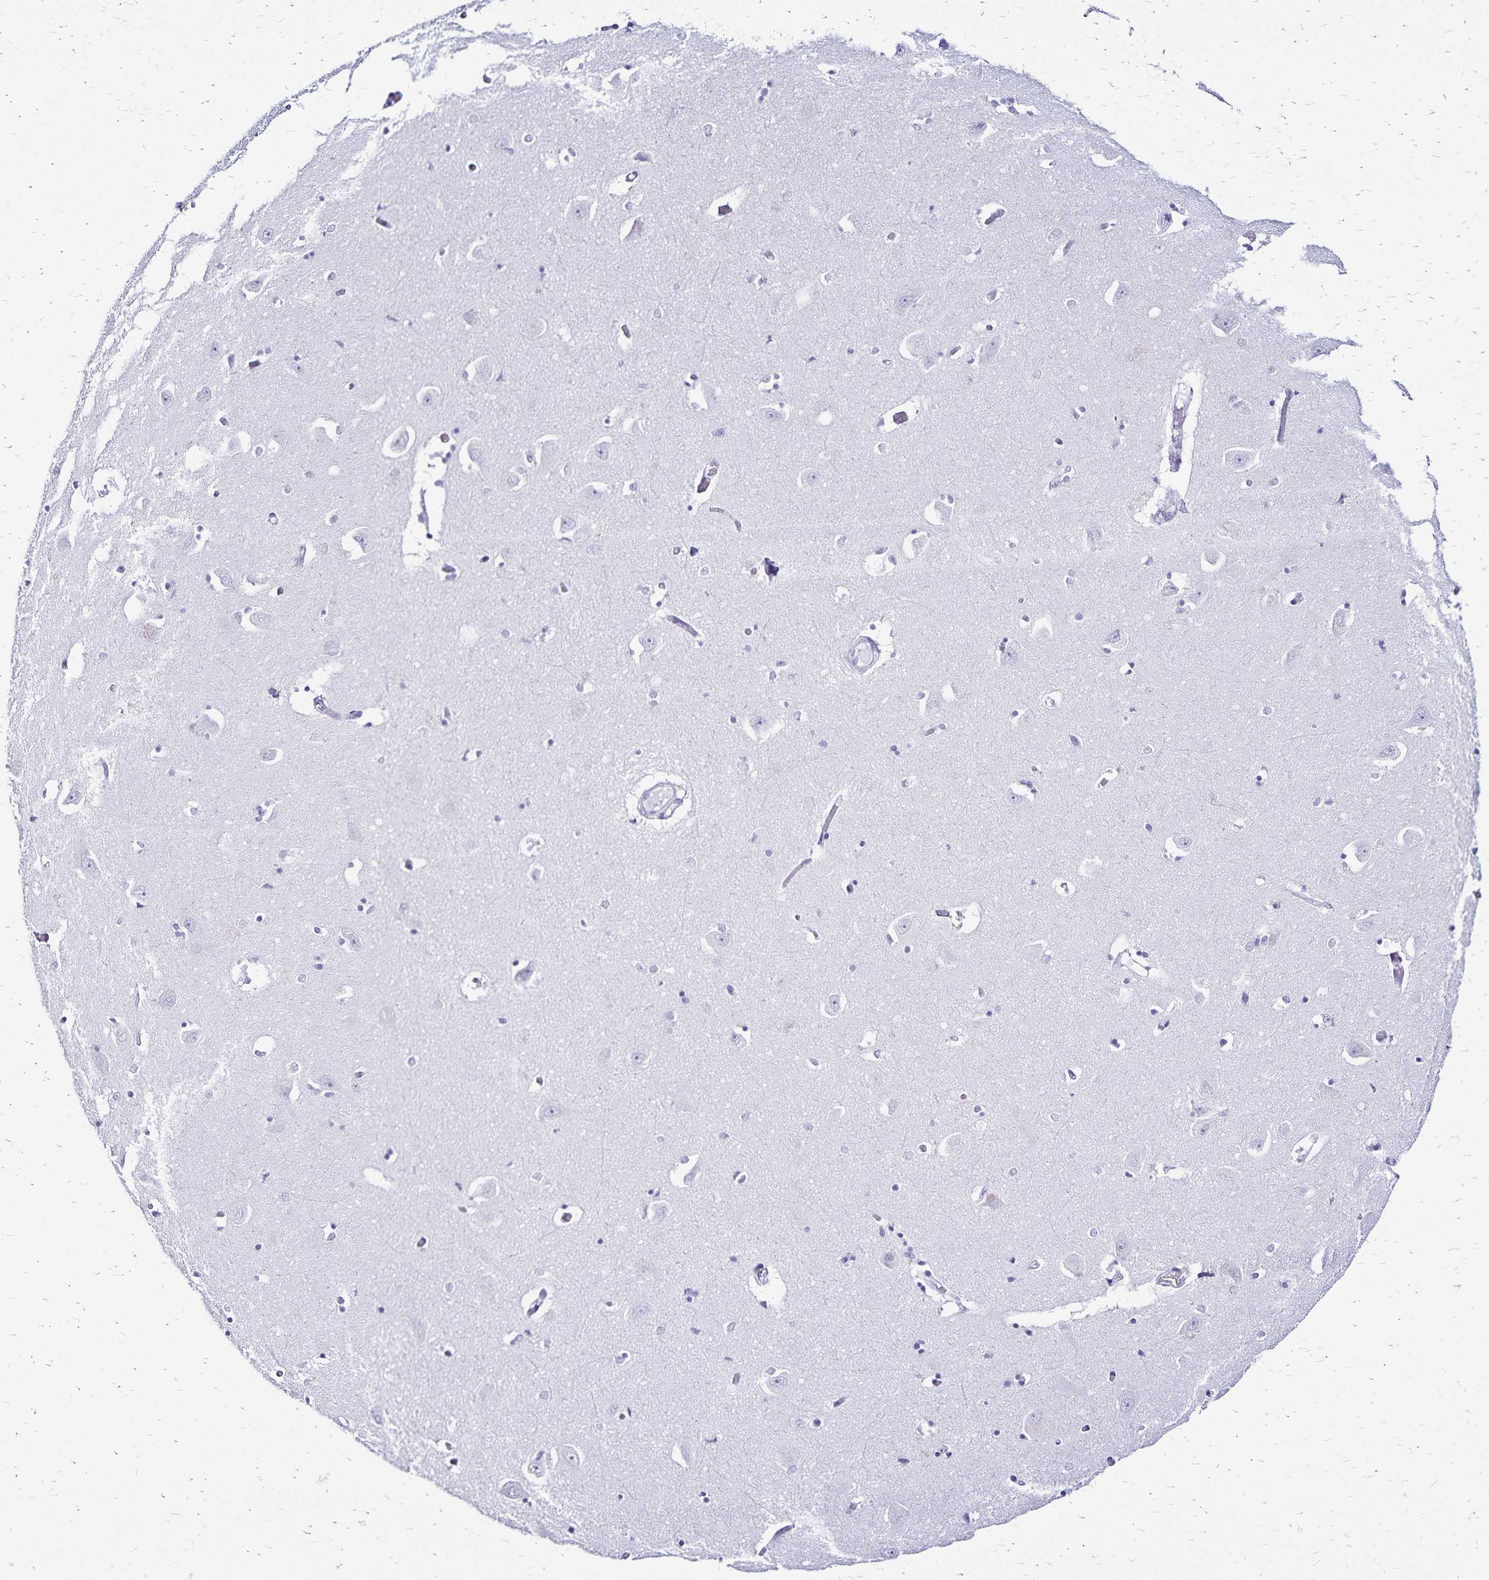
{"staining": {"intensity": "negative", "quantity": "none", "location": "none"}, "tissue": "caudate", "cell_type": "Glial cells", "image_type": "normal", "snomed": [{"axis": "morphology", "description": "Normal tissue, NOS"}, {"axis": "topography", "description": "Lateral ventricle wall"}, {"axis": "topography", "description": "Hippocampus"}], "caption": "This is a image of immunohistochemistry (IHC) staining of normal caudate, which shows no positivity in glial cells. (DAB IHC, high magnification).", "gene": "LIN28B", "patient": {"sex": "female", "age": 63}}